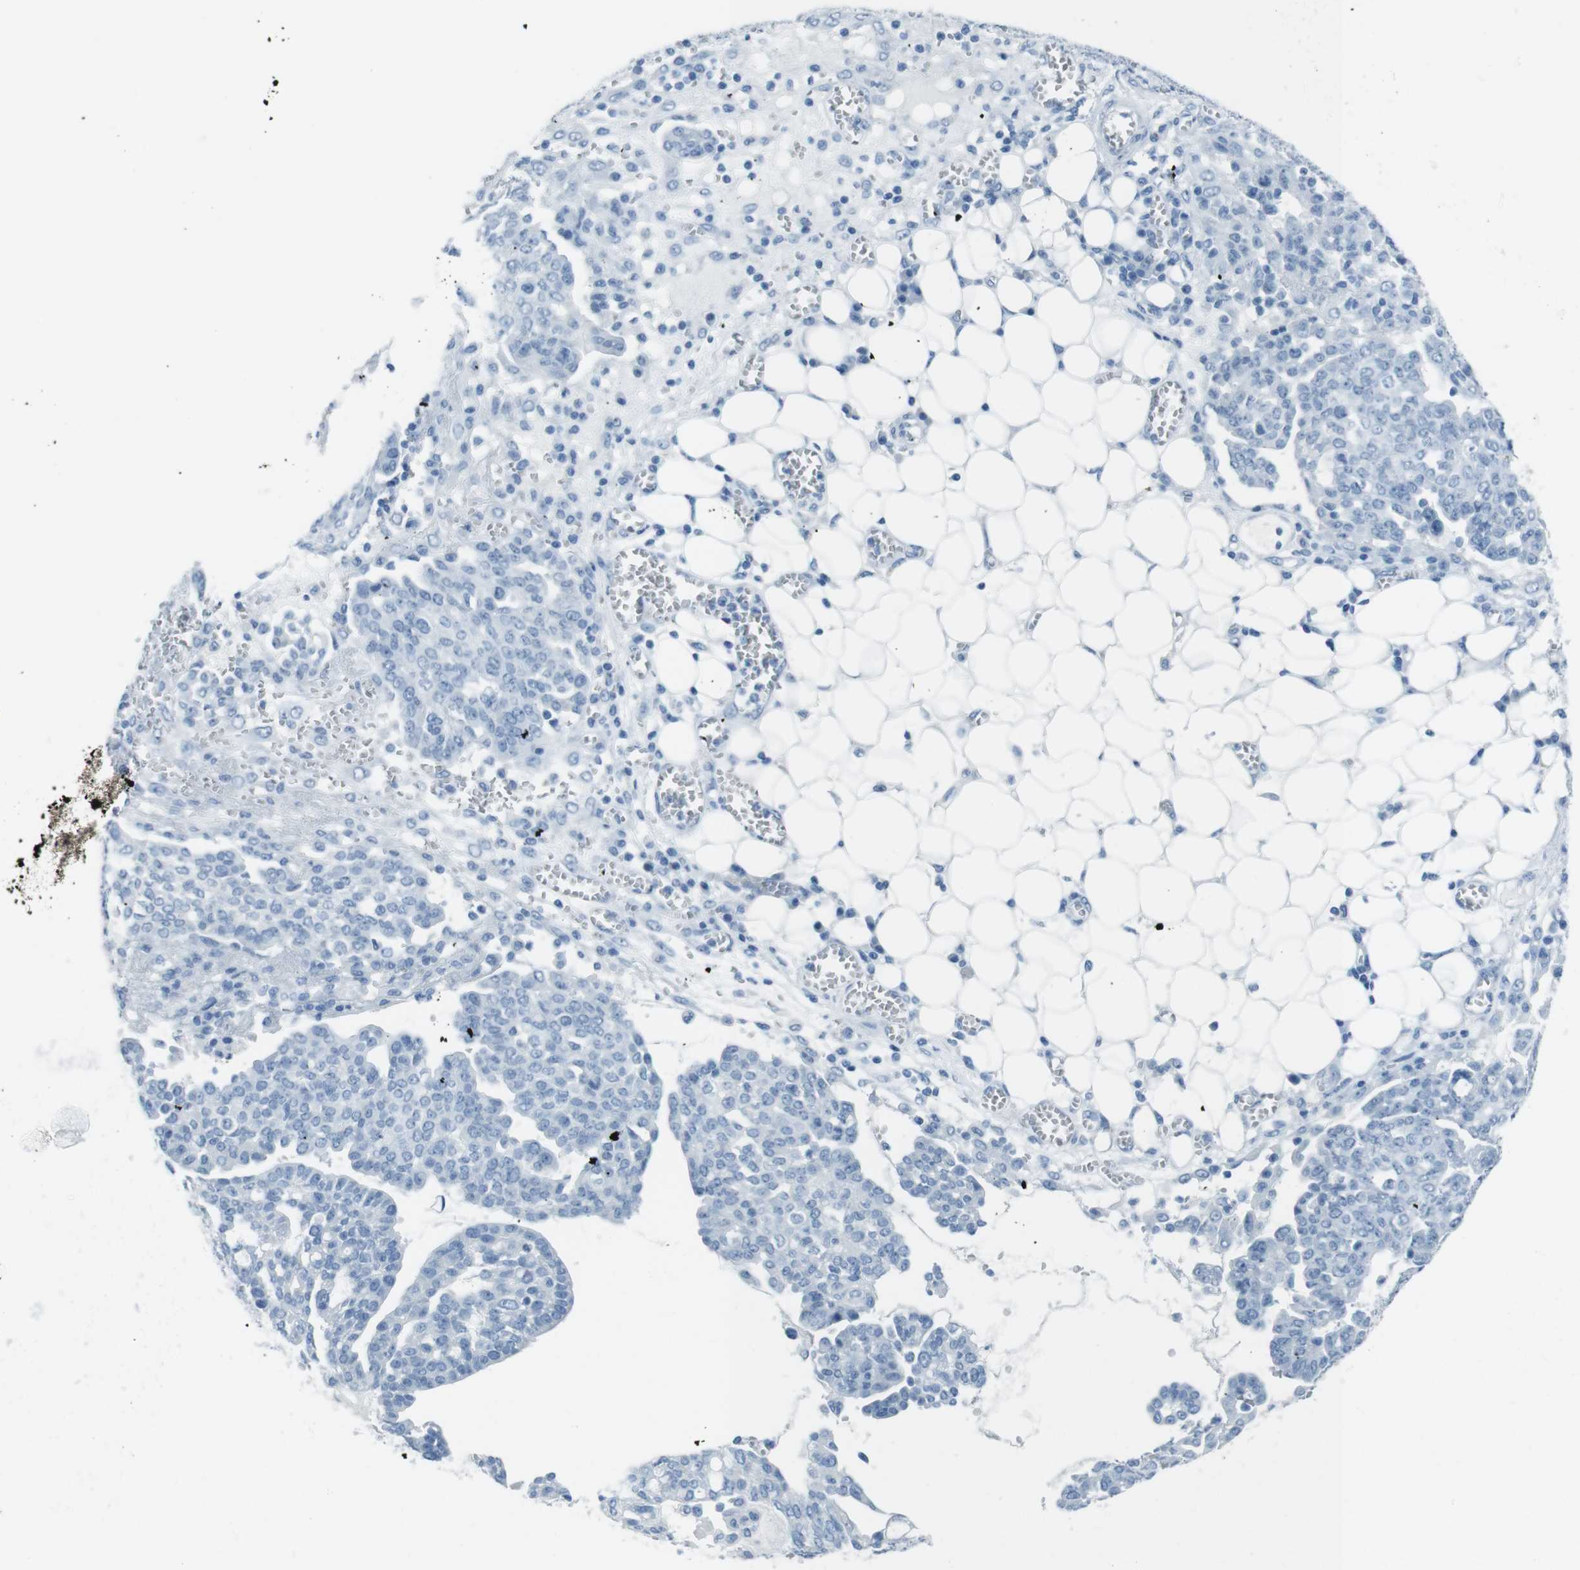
{"staining": {"intensity": "negative", "quantity": "none", "location": "none"}, "tissue": "ovarian cancer", "cell_type": "Tumor cells", "image_type": "cancer", "snomed": [{"axis": "morphology", "description": "Cystadenocarcinoma, serous, NOS"}, {"axis": "topography", "description": "Soft tissue"}, {"axis": "topography", "description": "Ovary"}], "caption": "An IHC photomicrograph of ovarian cancer (serous cystadenocarcinoma) is shown. There is no staining in tumor cells of ovarian cancer (serous cystadenocarcinoma).", "gene": "TMEM207", "patient": {"sex": "female", "age": 57}}